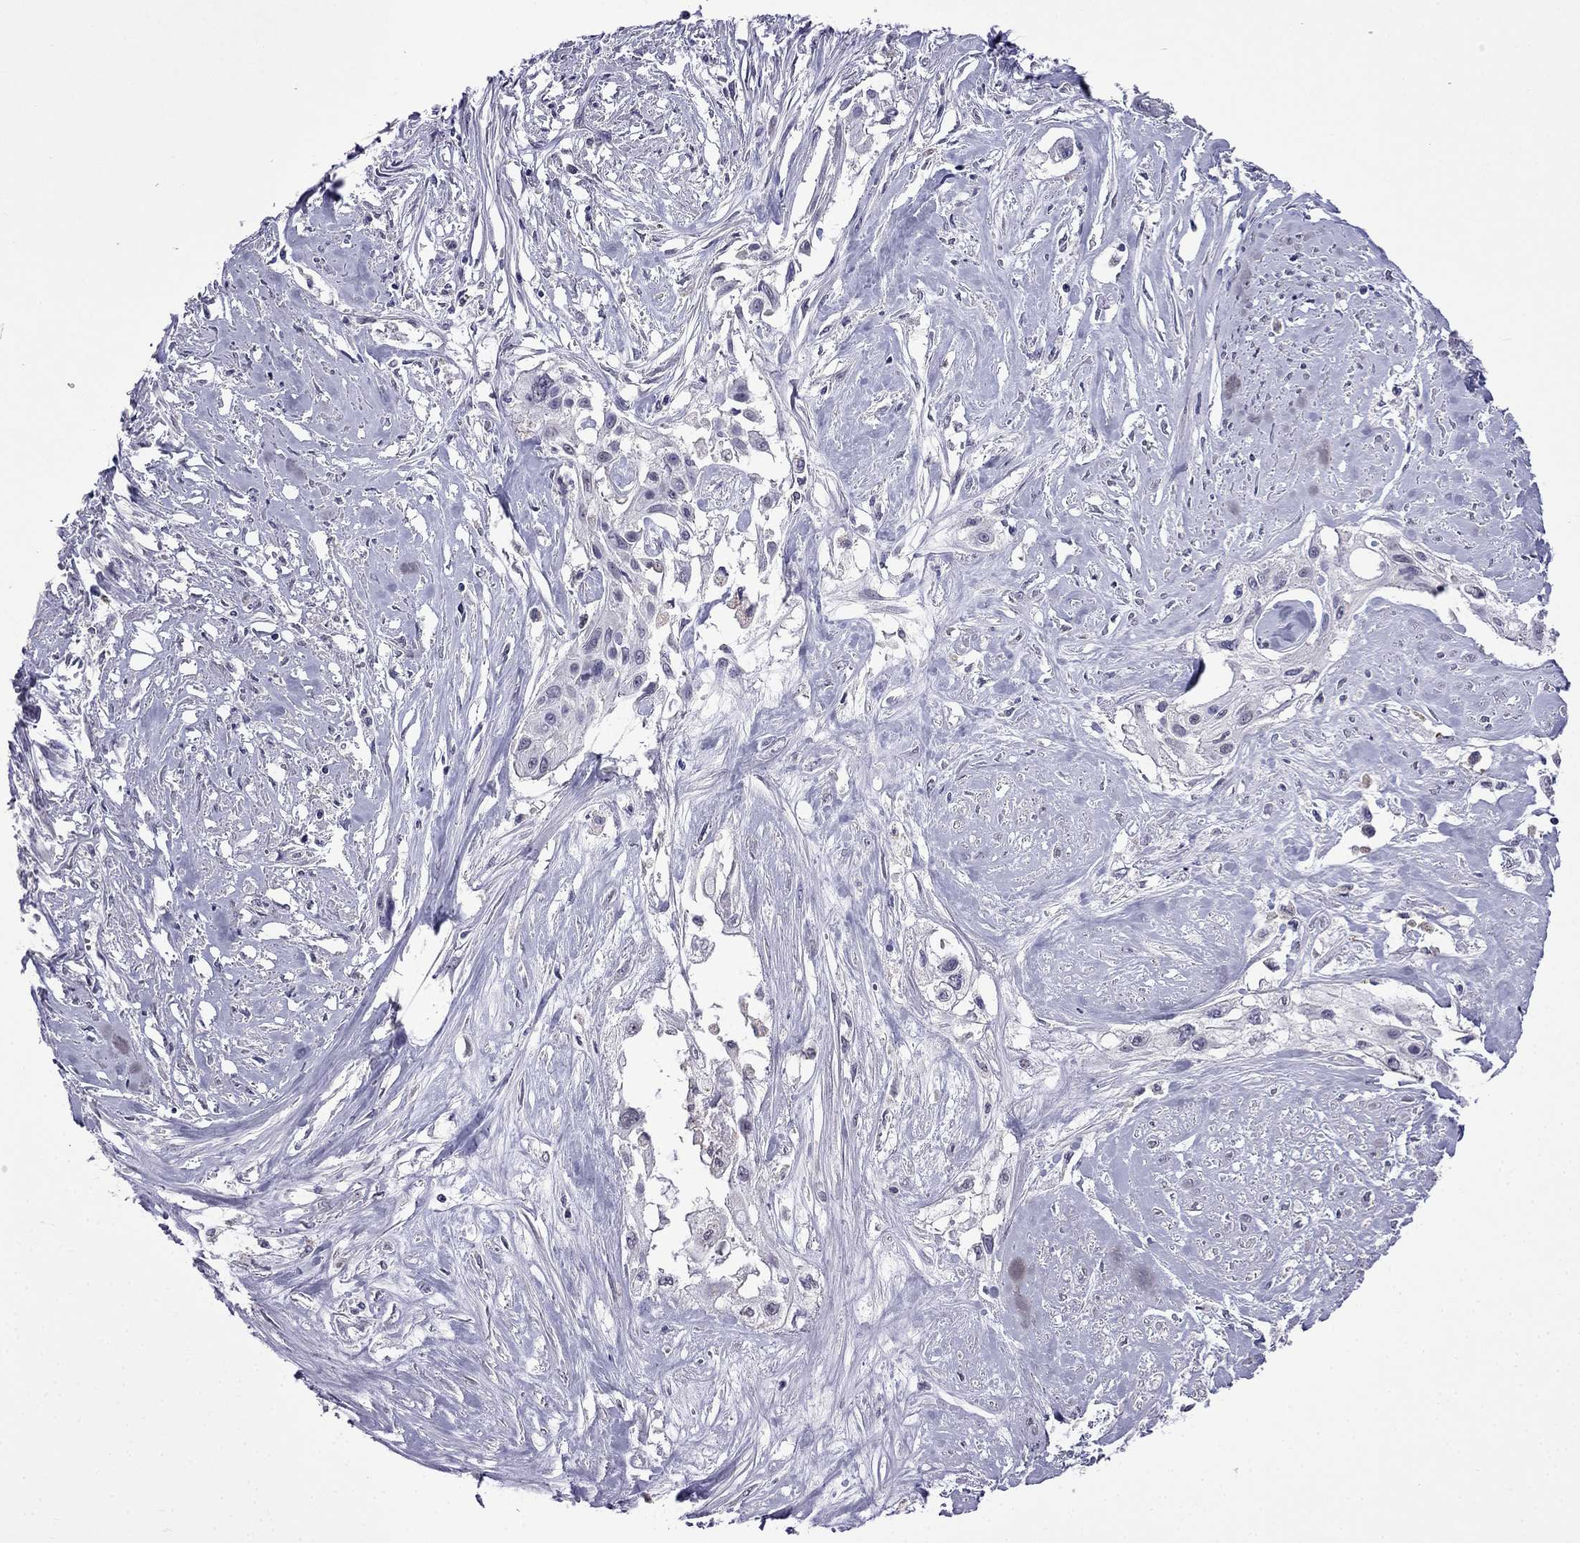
{"staining": {"intensity": "negative", "quantity": "none", "location": "none"}, "tissue": "cervical cancer", "cell_type": "Tumor cells", "image_type": "cancer", "snomed": [{"axis": "morphology", "description": "Squamous cell carcinoma, NOS"}, {"axis": "topography", "description": "Cervix"}], "caption": "Cervical cancer stained for a protein using immunohistochemistry (IHC) displays no staining tumor cells.", "gene": "AQP9", "patient": {"sex": "female", "age": 49}}